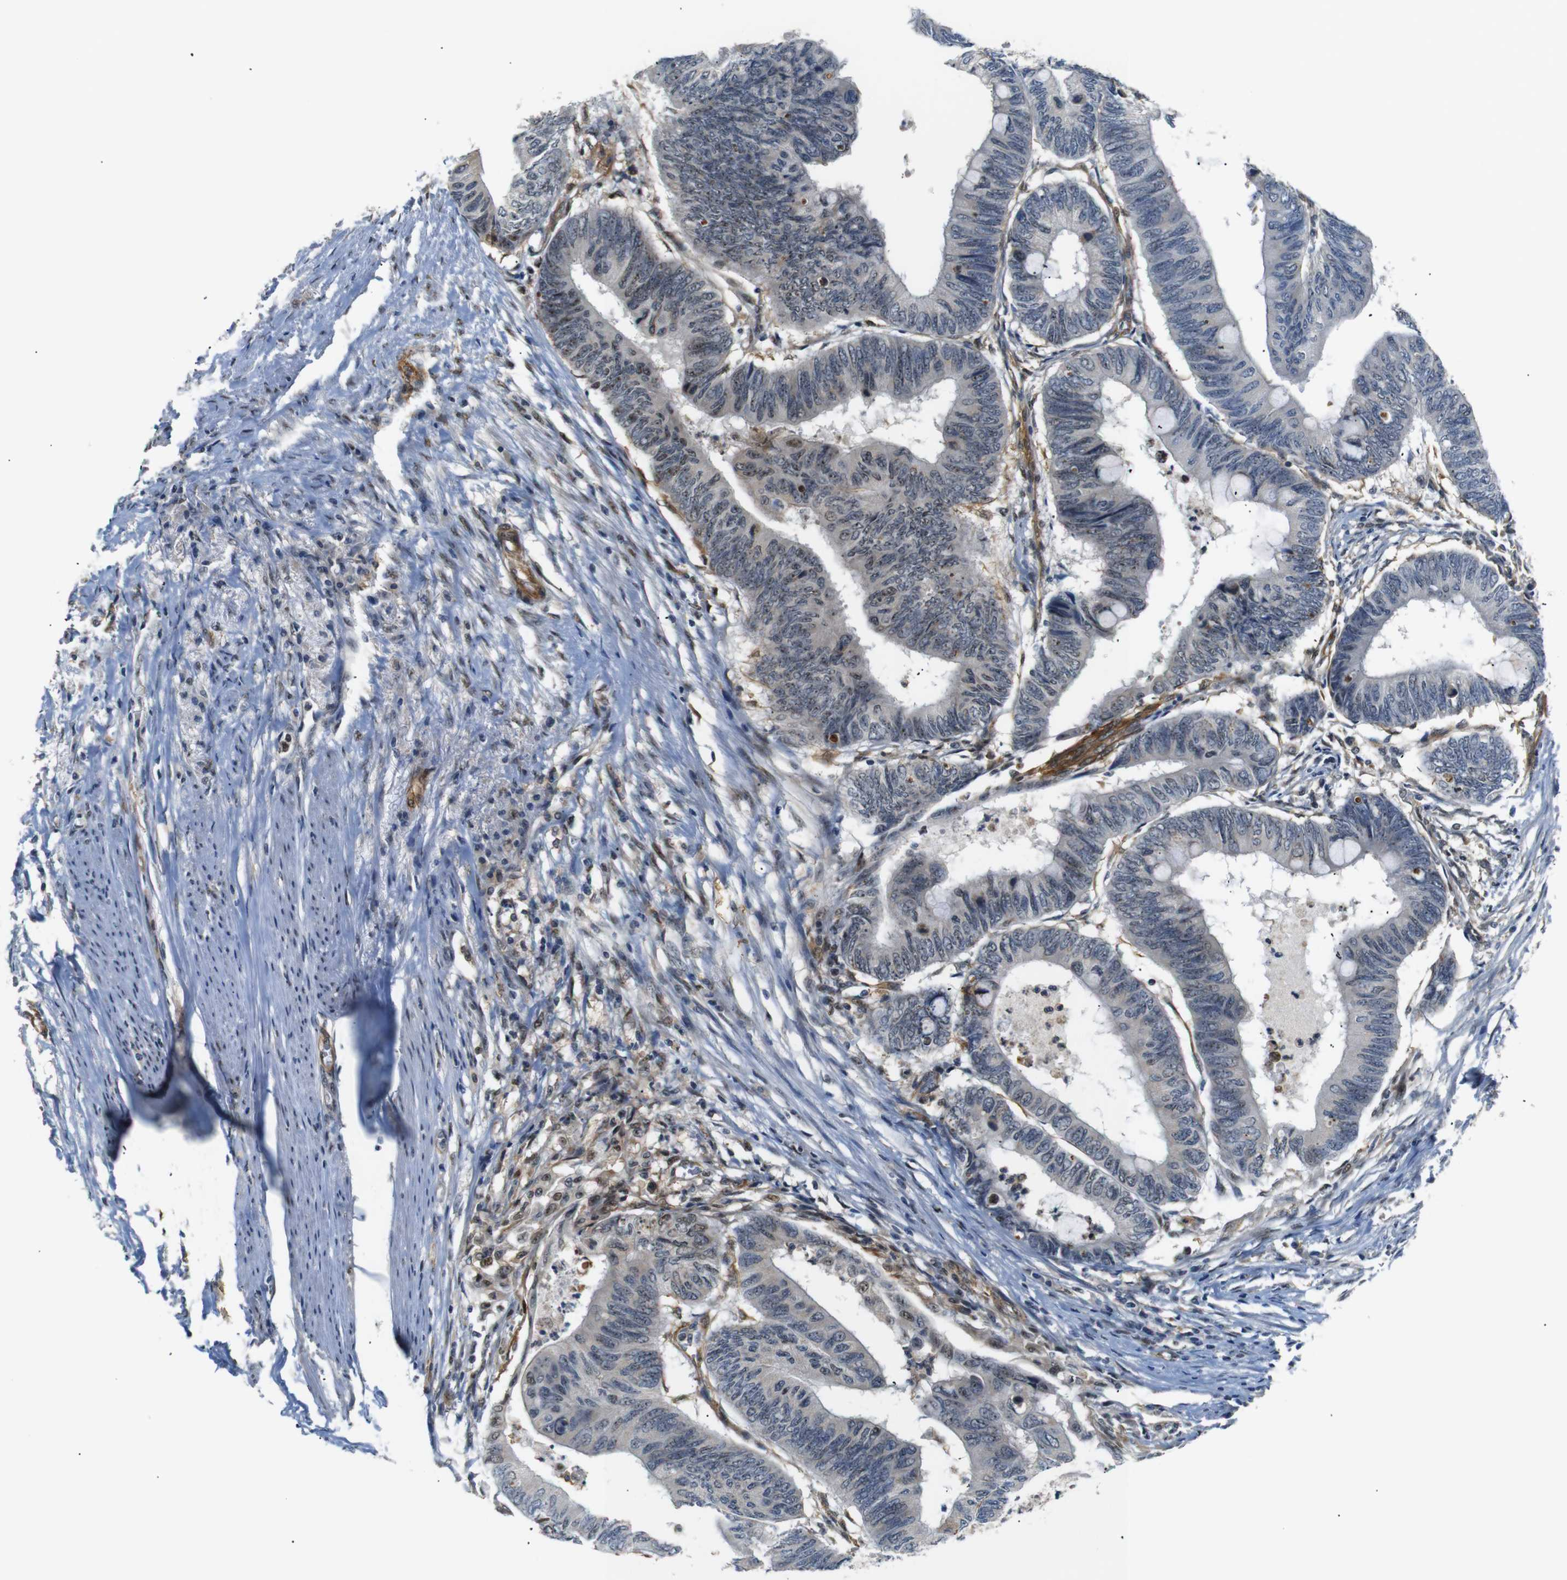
{"staining": {"intensity": "moderate", "quantity": "<25%", "location": "cytoplasmic/membranous,nuclear"}, "tissue": "colorectal cancer", "cell_type": "Tumor cells", "image_type": "cancer", "snomed": [{"axis": "morphology", "description": "Normal tissue, NOS"}, {"axis": "morphology", "description": "Adenocarcinoma, NOS"}, {"axis": "topography", "description": "Rectum"}, {"axis": "topography", "description": "Peripheral nerve tissue"}], "caption": "The micrograph shows immunohistochemical staining of colorectal cancer (adenocarcinoma). There is moderate cytoplasmic/membranous and nuclear staining is appreciated in approximately <25% of tumor cells.", "gene": "PARN", "patient": {"sex": "male", "age": 92}}